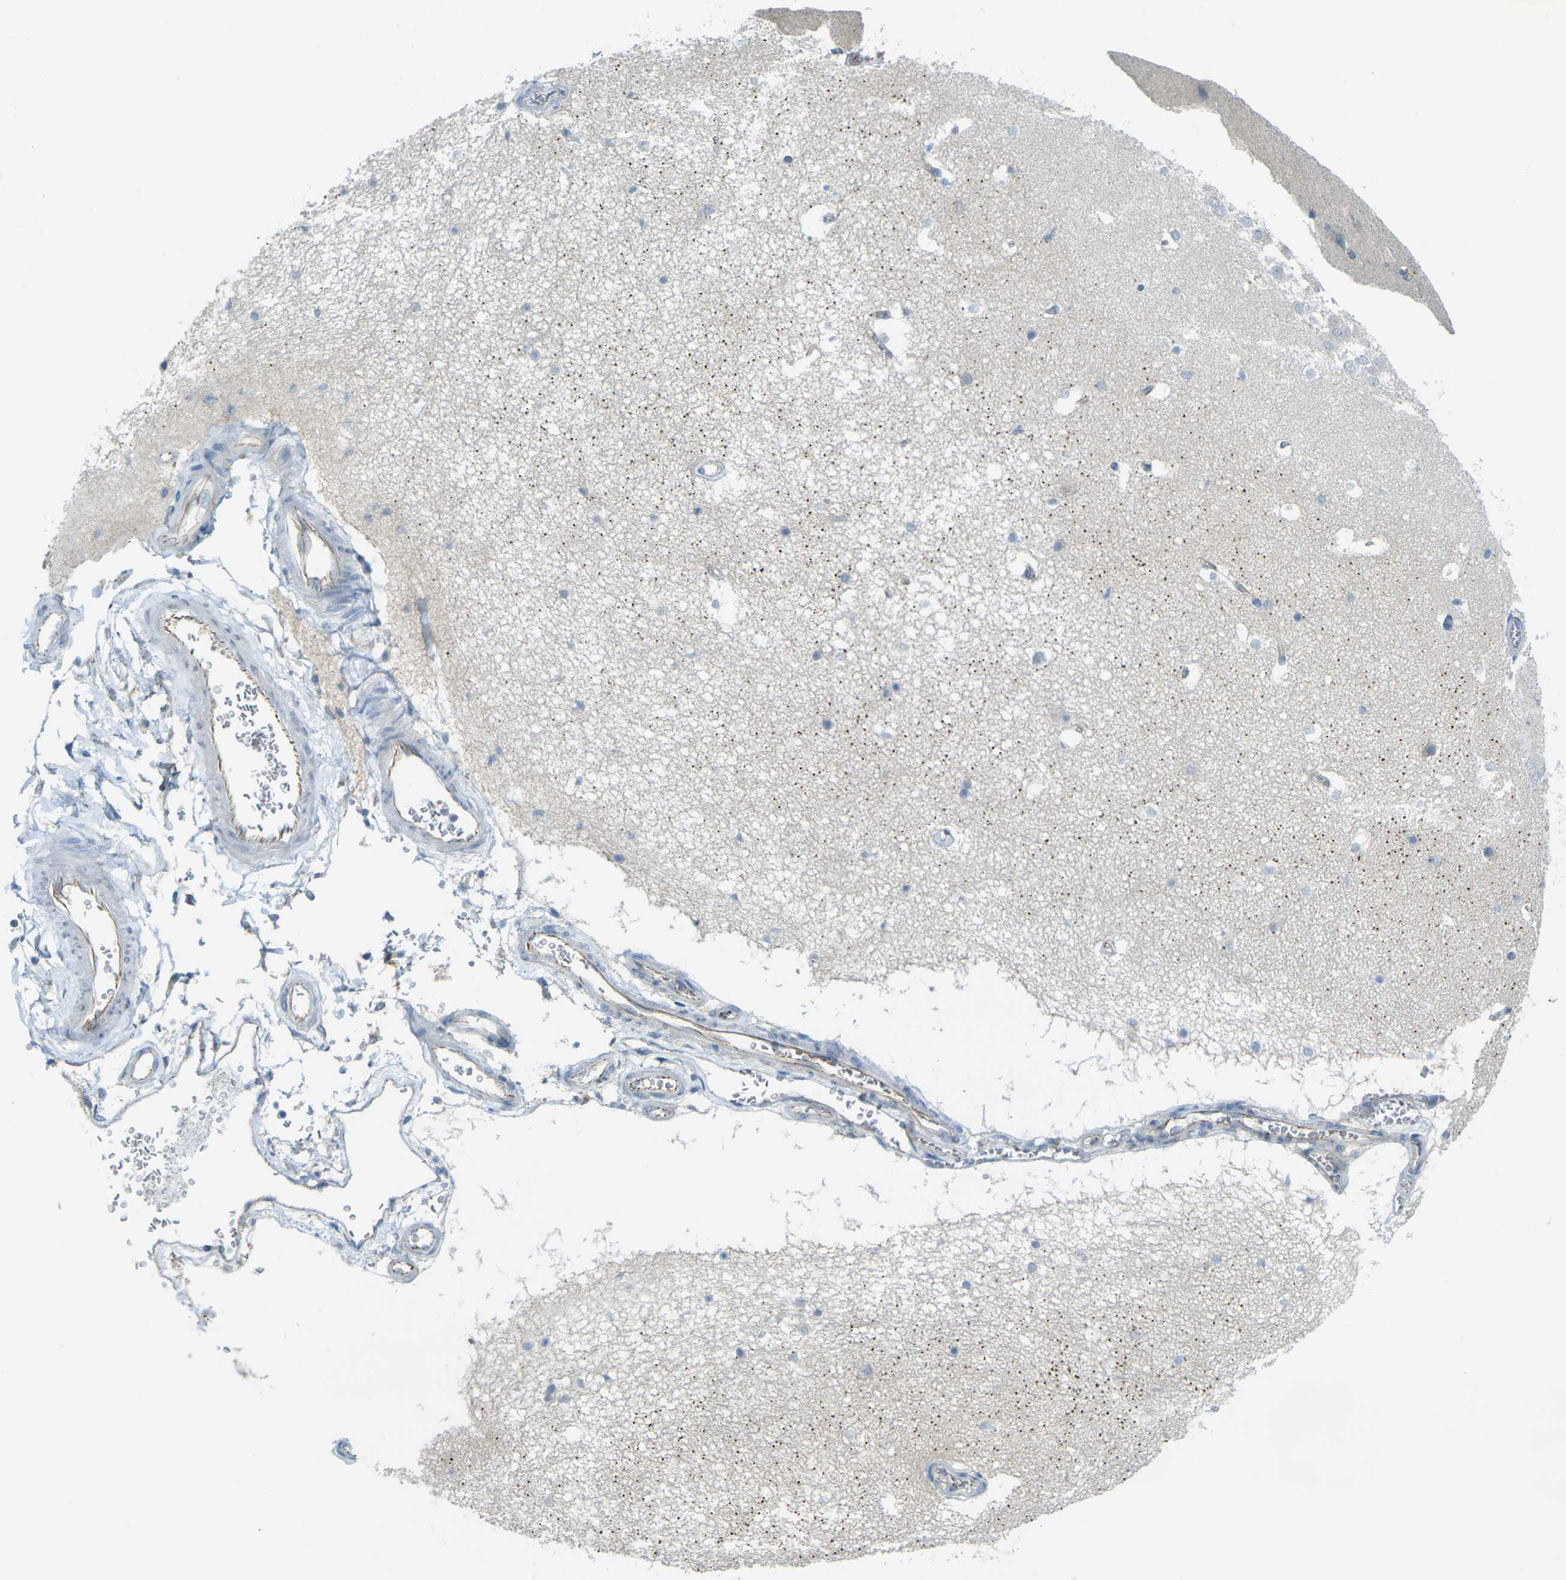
{"staining": {"intensity": "weak", "quantity": "<25%", "location": "cytoplasmic/membranous"}, "tissue": "hippocampus", "cell_type": "Glial cells", "image_type": "normal", "snomed": [{"axis": "morphology", "description": "Normal tissue, NOS"}, {"axis": "topography", "description": "Hippocampus"}], "caption": "This is an immunohistochemistry (IHC) image of benign human hippocampus. There is no positivity in glial cells.", "gene": "RHBDD1", "patient": {"sex": "male", "age": 45}}